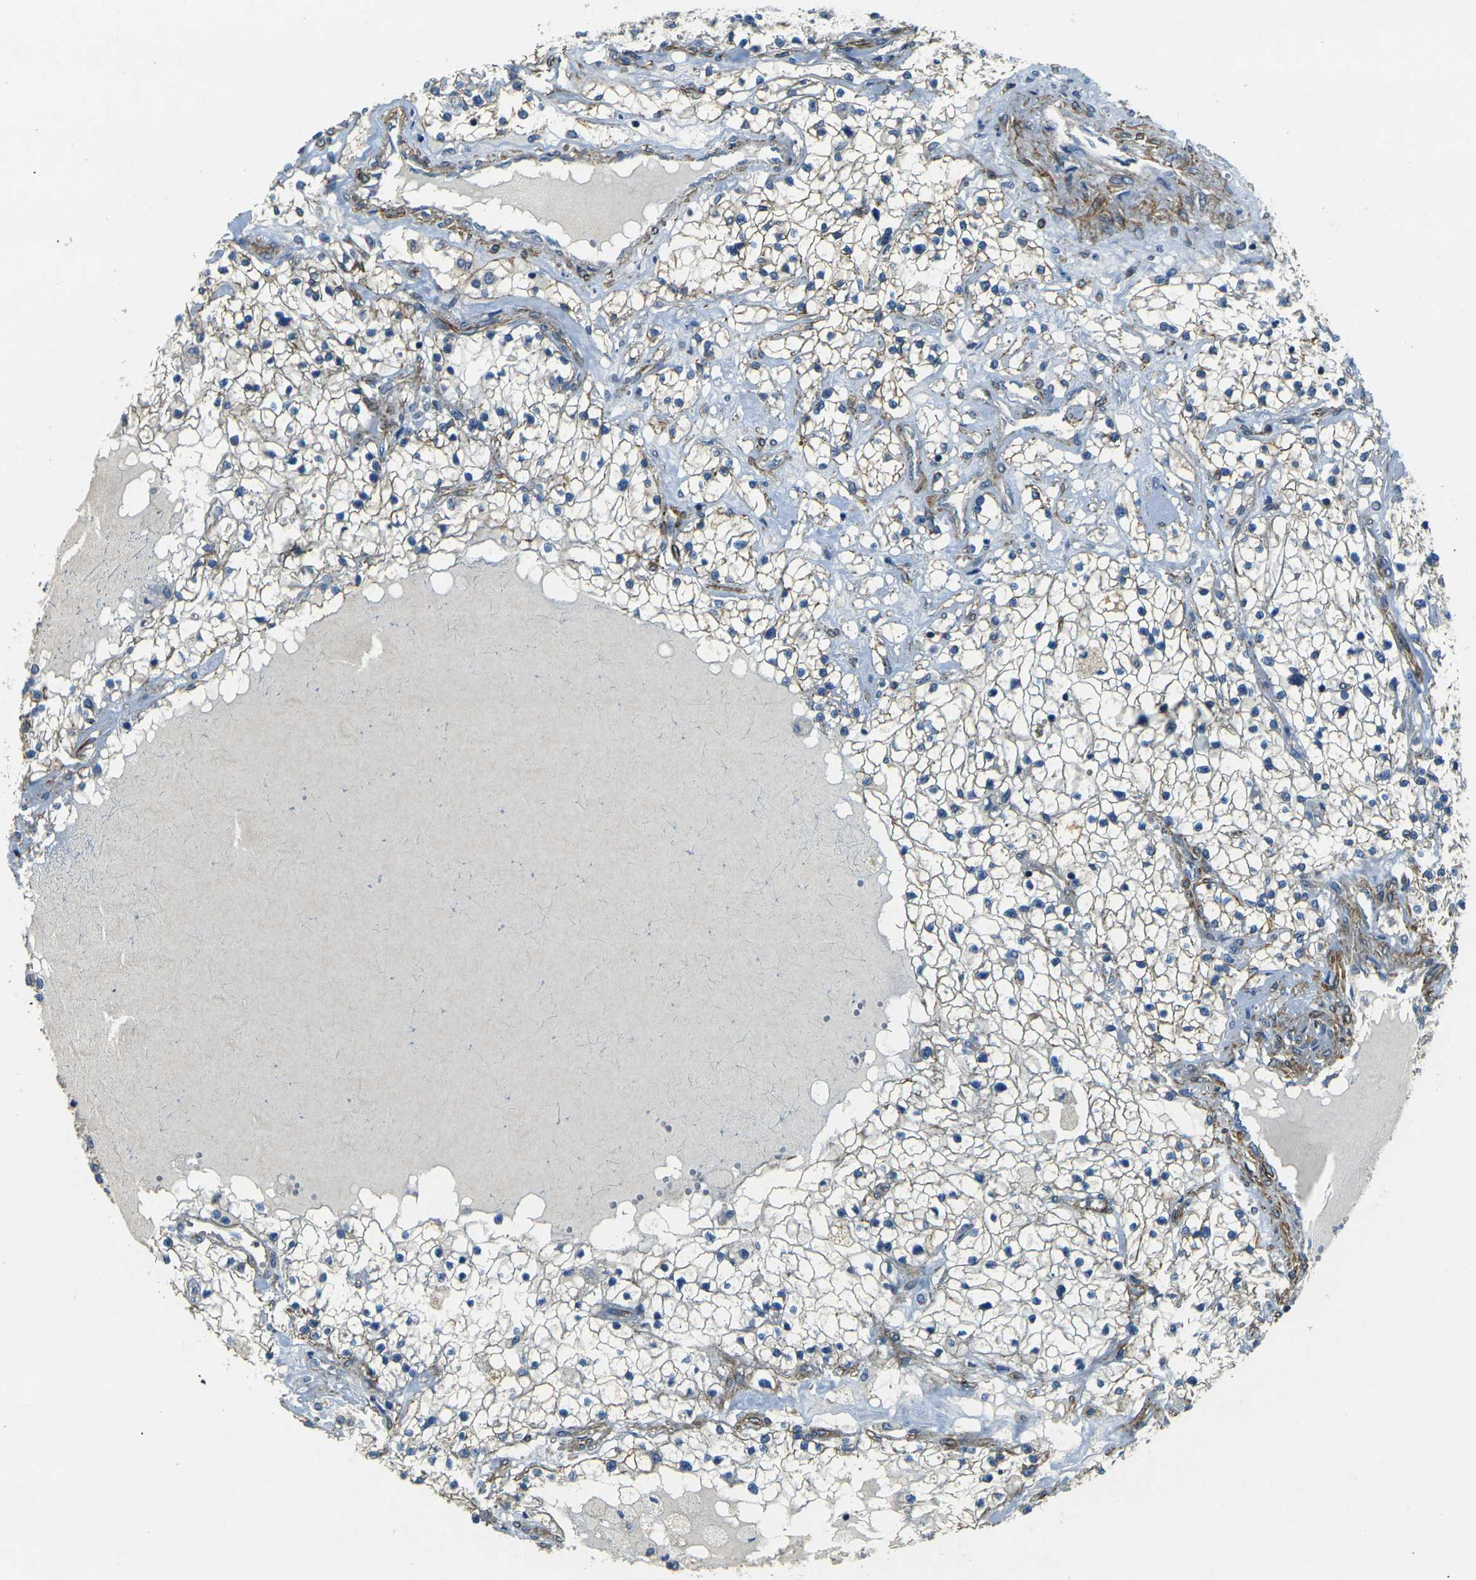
{"staining": {"intensity": "negative", "quantity": "none", "location": "none"}, "tissue": "renal cancer", "cell_type": "Tumor cells", "image_type": "cancer", "snomed": [{"axis": "morphology", "description": "Adenocarcinoma, NOS"}, {"axis": "topography", "description": "Kidney"}], "caption": "A histopathology image of renal cancer stained for a protein shows no brown staining in tumor cells.", "gene": "EPHA7", "patient": {"sex": "male", "age": 68}}